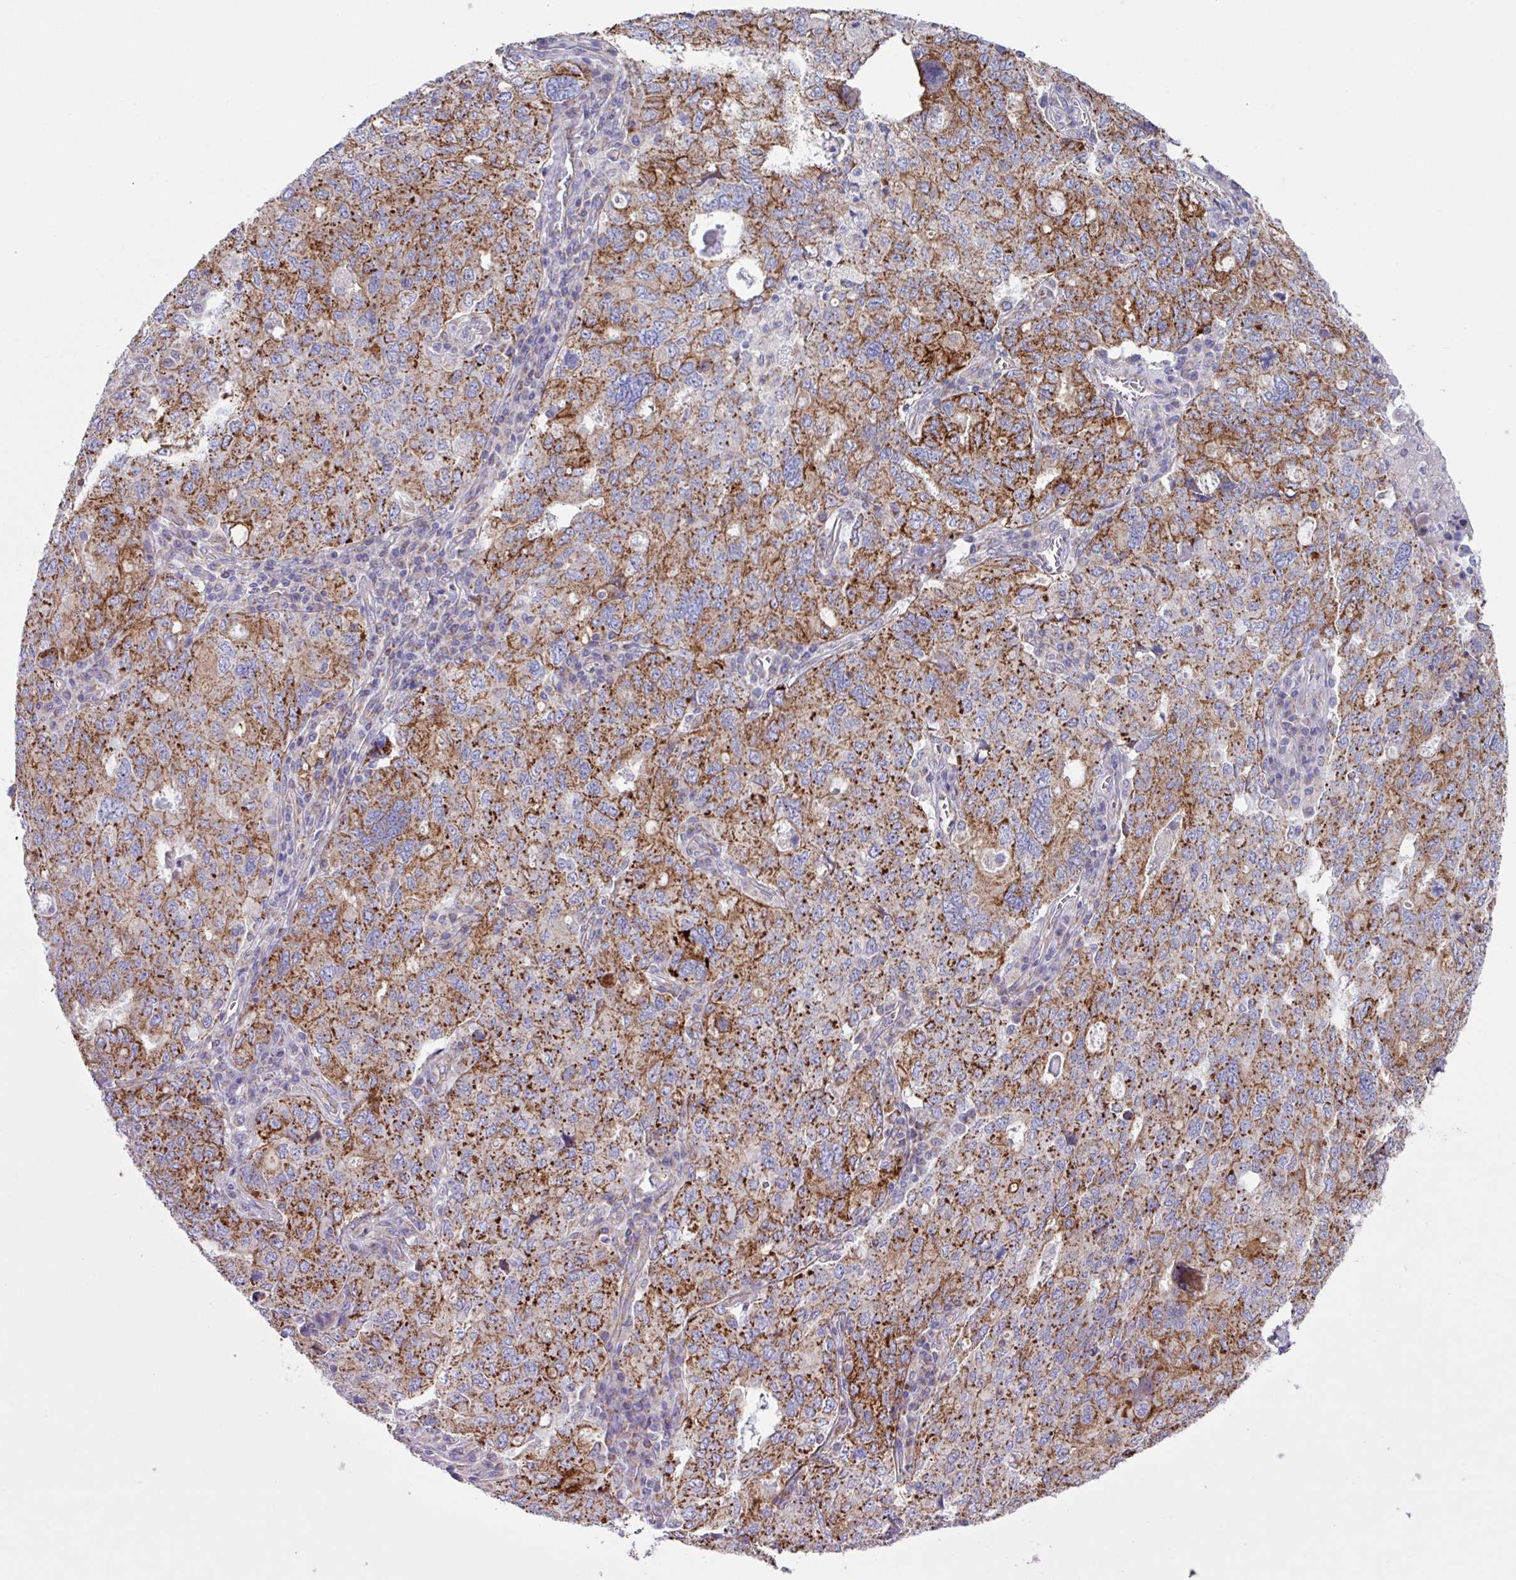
{"staining": {"intensity": "strong", "quantity": ">75%", "location": "cytoplasmic/membranous"}, "tissue": "ovarian cancer", "cell_type": "Tumor cells", "image_type": "cancer", "snomed": [{"axis": "morphology", "description": "Carcinoma, endometroid"}, {"axis": "topography", "description": "Ovary"}], "caption": "A micrograph showing strong cytoplasmic/membranous staining in approximately >75% of tumor cells in endometroid carcinoma (ovarian), as visualized by brown immunohistochemical staining.", "gene": "OTULIN", "patient": {"sex": "female", "age": 62}}